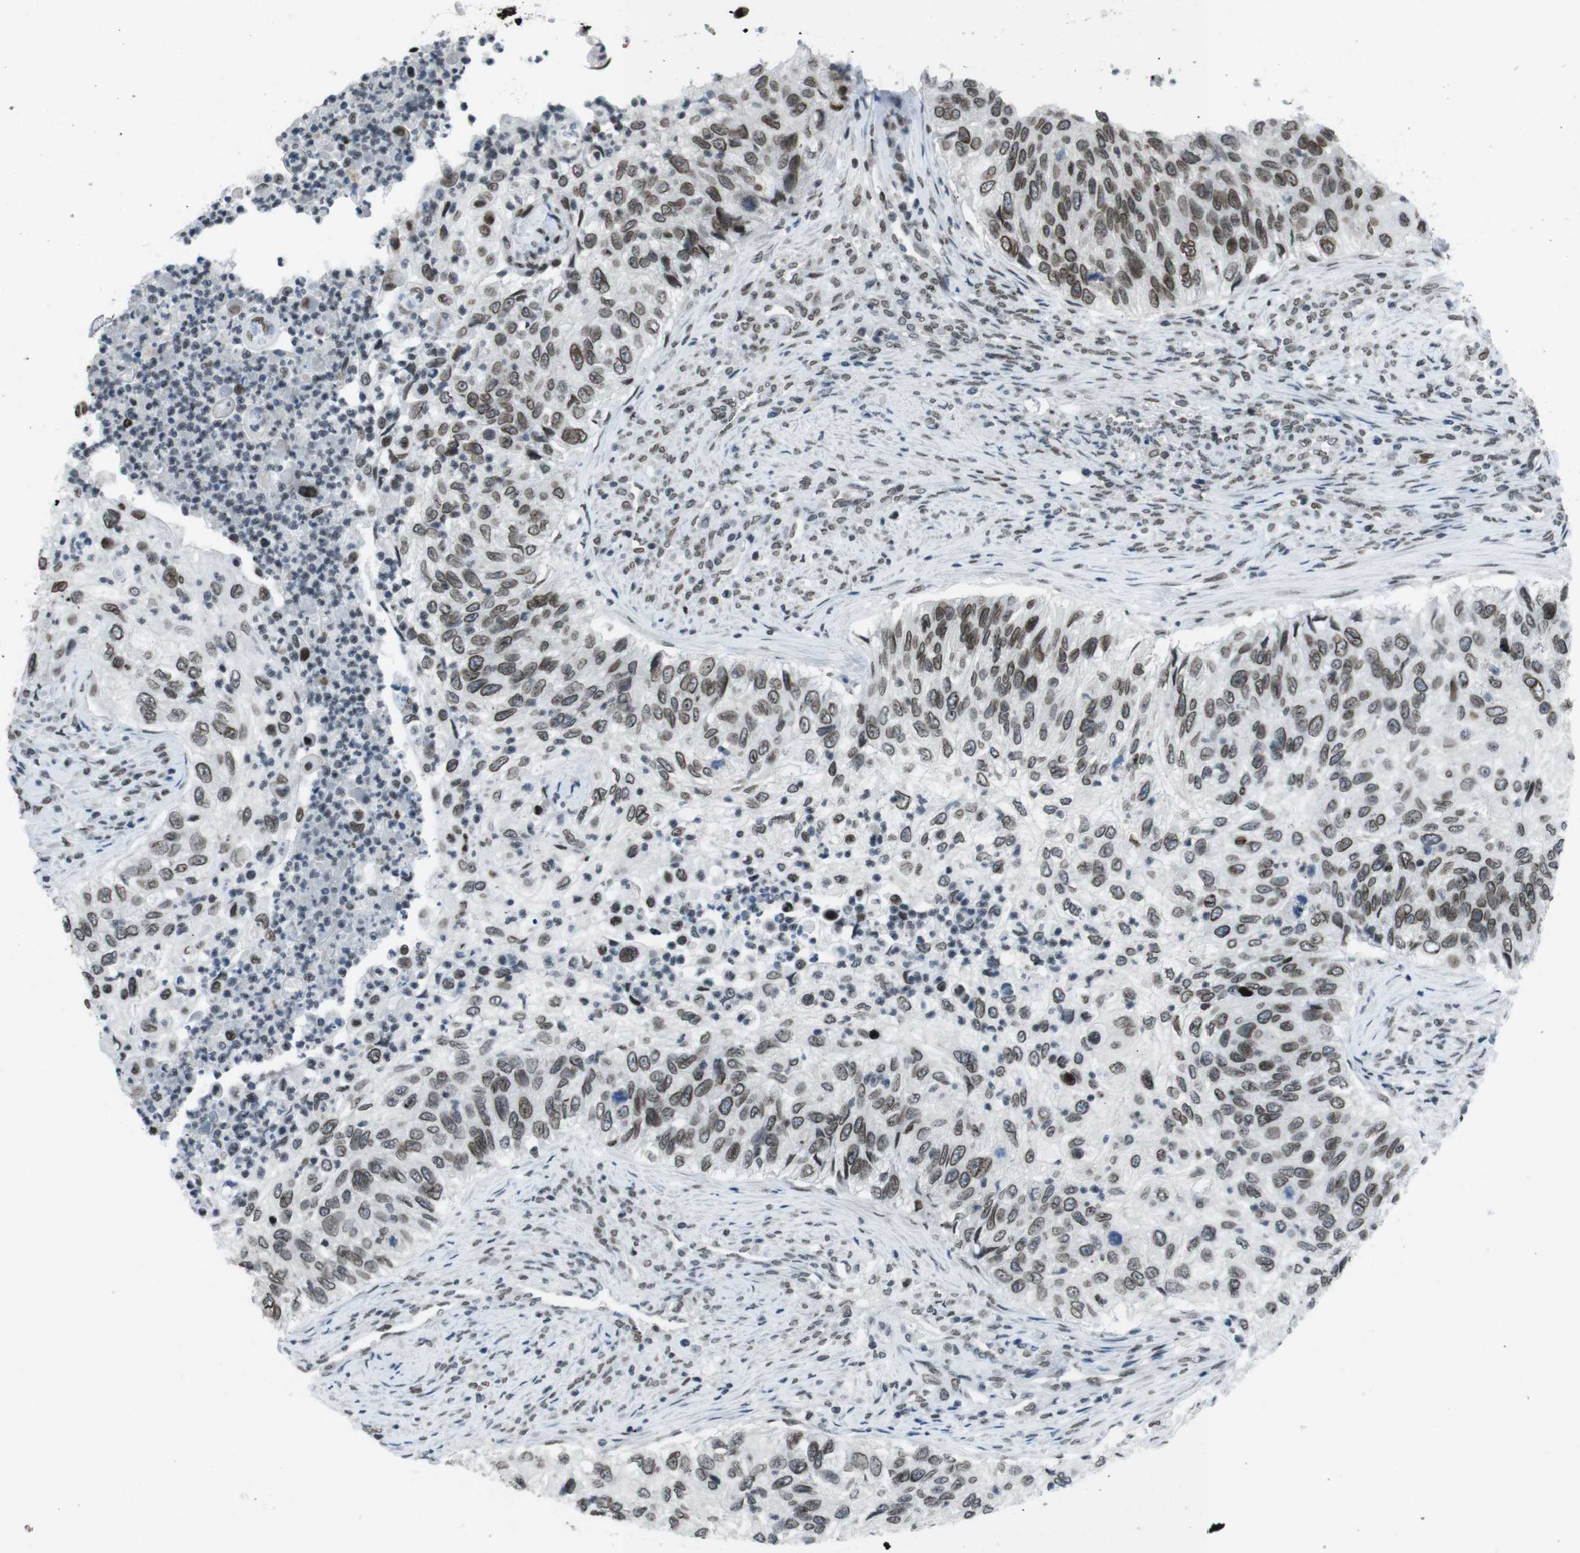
{"staining": {"intensity": "moderate", "quantity": ">75%", "location": "cytoplasmic/membranous,nuclear"}, "tissue": "urothelial cancer", "cell_type": "Tumor cells", "image_type": "cancer", "snomed": [{"axis": "morphology", "description": "Urothelial carcinoma, High grade"}, {"axis": "topography", "description": "Urinary bladder"}], "caption": "Immunohistochemical staining of human urothelial cancer reveals moderate cytoplasmic/membranous and nuclear protein positivity in approximately >75% of tumor cells.", "gene": "MAD1L1", "patient": {"sex": "female", "age": 60}}